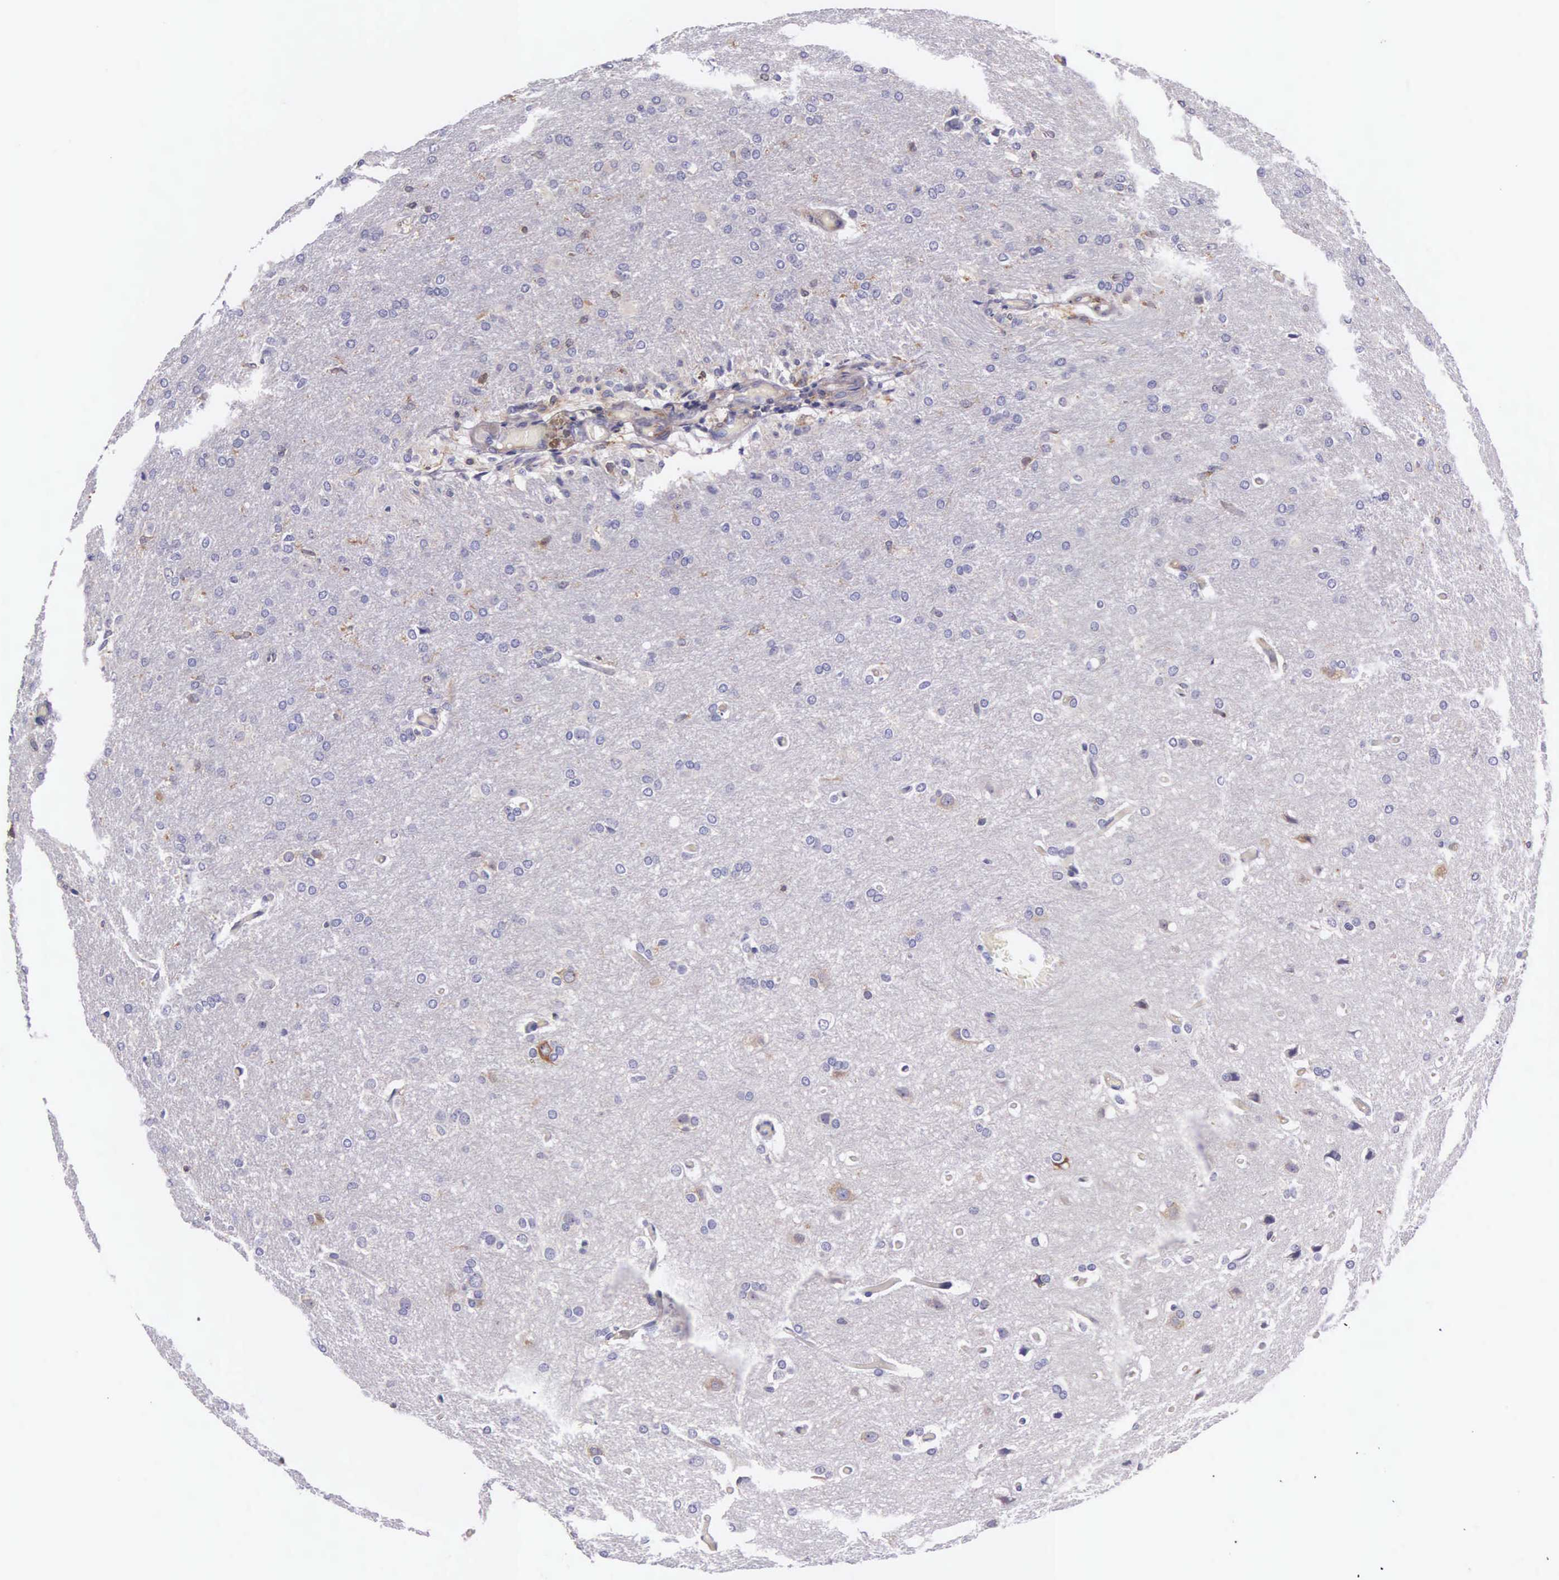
{"staining": {"intensity": "negative", "quantity": "none", "location": "none"}, "tissue": "glioma", "cell_type": "Tumor cells", "image_type": "cancer", "snomed": [{"axis": "morphology", "description": "Glioma, malignant, High grade"}, {"axis": "topography", "description": "Brain"}], "caption": "The immunohistochemistry (IHC) micrograph has no significant staining in tumor cells of glioma tissue.", "gene": "OSBPL3", "patient": {"sex": "male", "age": 68}}